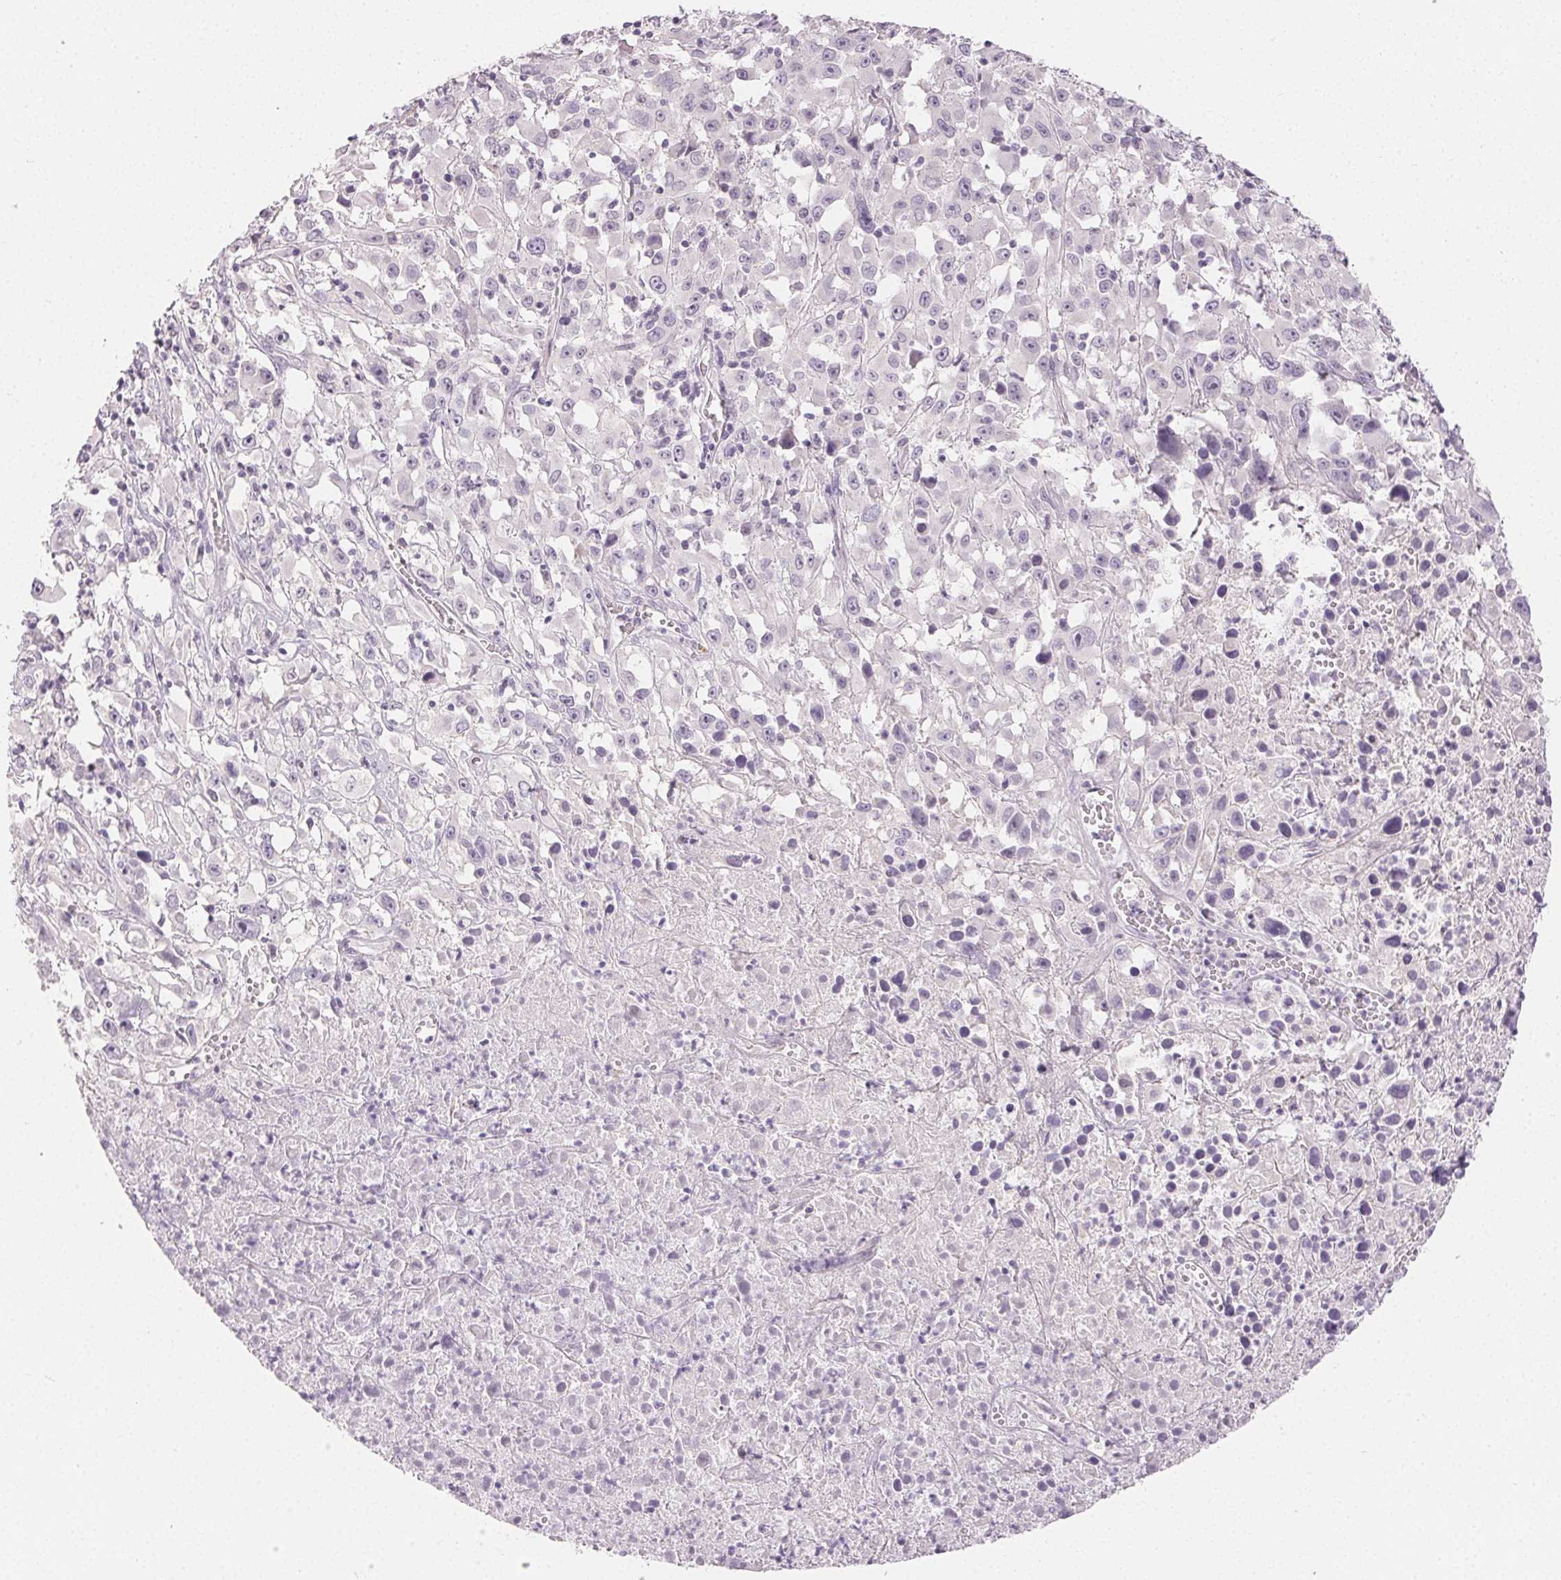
{"staining": {"intensity": "negative", "quantity": "none", "location": "none"}, "tissue": "melanoma", "cell_type": "Tumor cells", "image_type": "cancer", "snomed": [{"axis": "morphology", "description": "Malignant melanoma, Metastatic site"}, {"axis": "topography", "description": "Soft tissue"}], "caption": "Tumor cells show no significant positivity in malignant melanoma (metastatic site).", "gene": "SFTPD", "patient": {"sex": "male", "age": 50}}